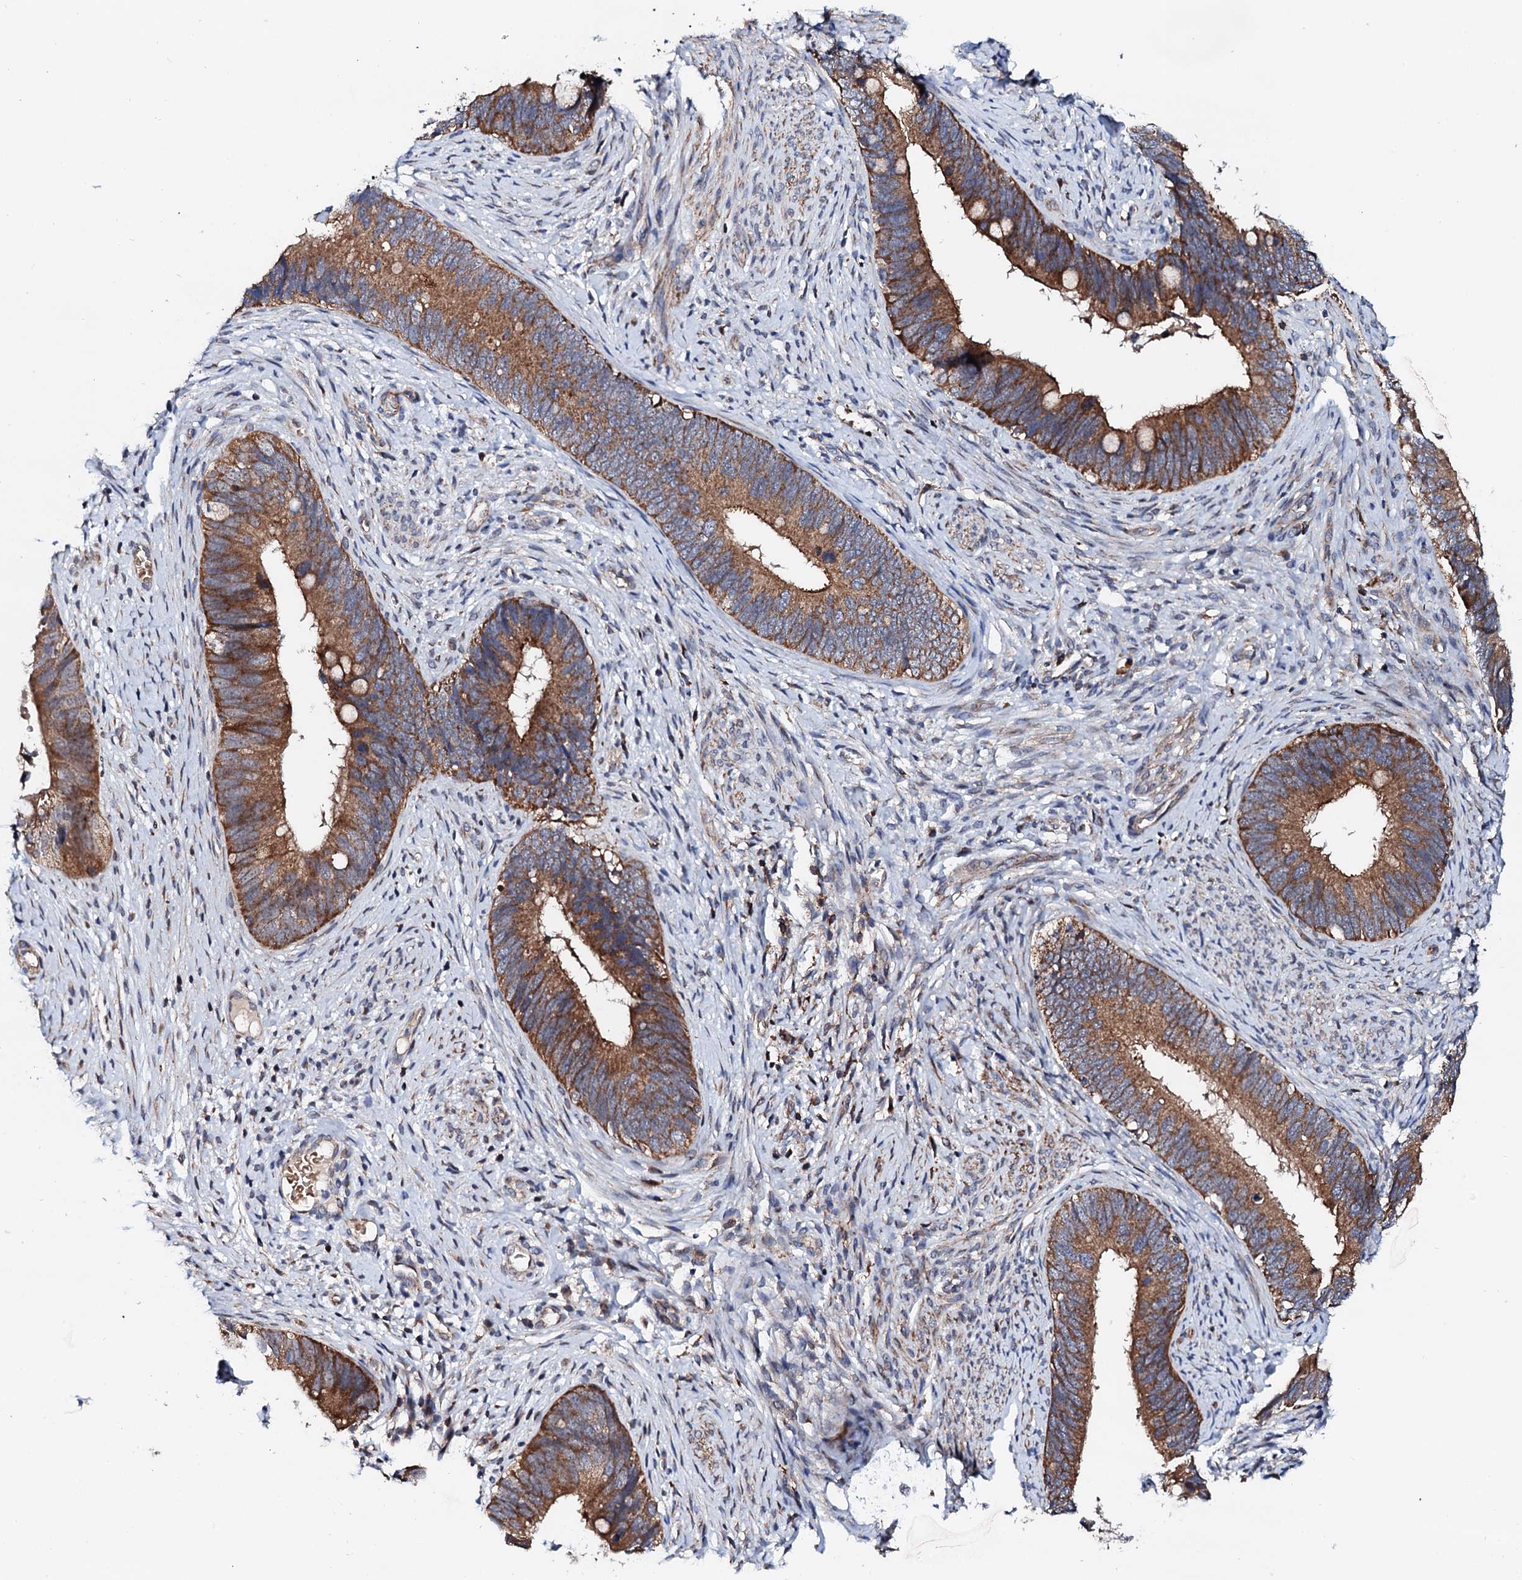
{"staining": {"intensity": "moderate", "quantity": ">75%", "location": "cytoplasmic/membranous"}, "tissue": "cervical cancer", "cell_type": "Tumor cells", "image_type": "cancer", "snomed": [{"axis": "morphology", "description": "Adenocarcinoma, NOS"}, {"axis": "topography", "description": "Cervix"}], "caption": "A brown stain highlights moderate cytoplasmic/membranous staining of a protein in human cervical cancer tumor cells.", "gene": "COG4", "patient": {"sex": "female", "age": 42}}